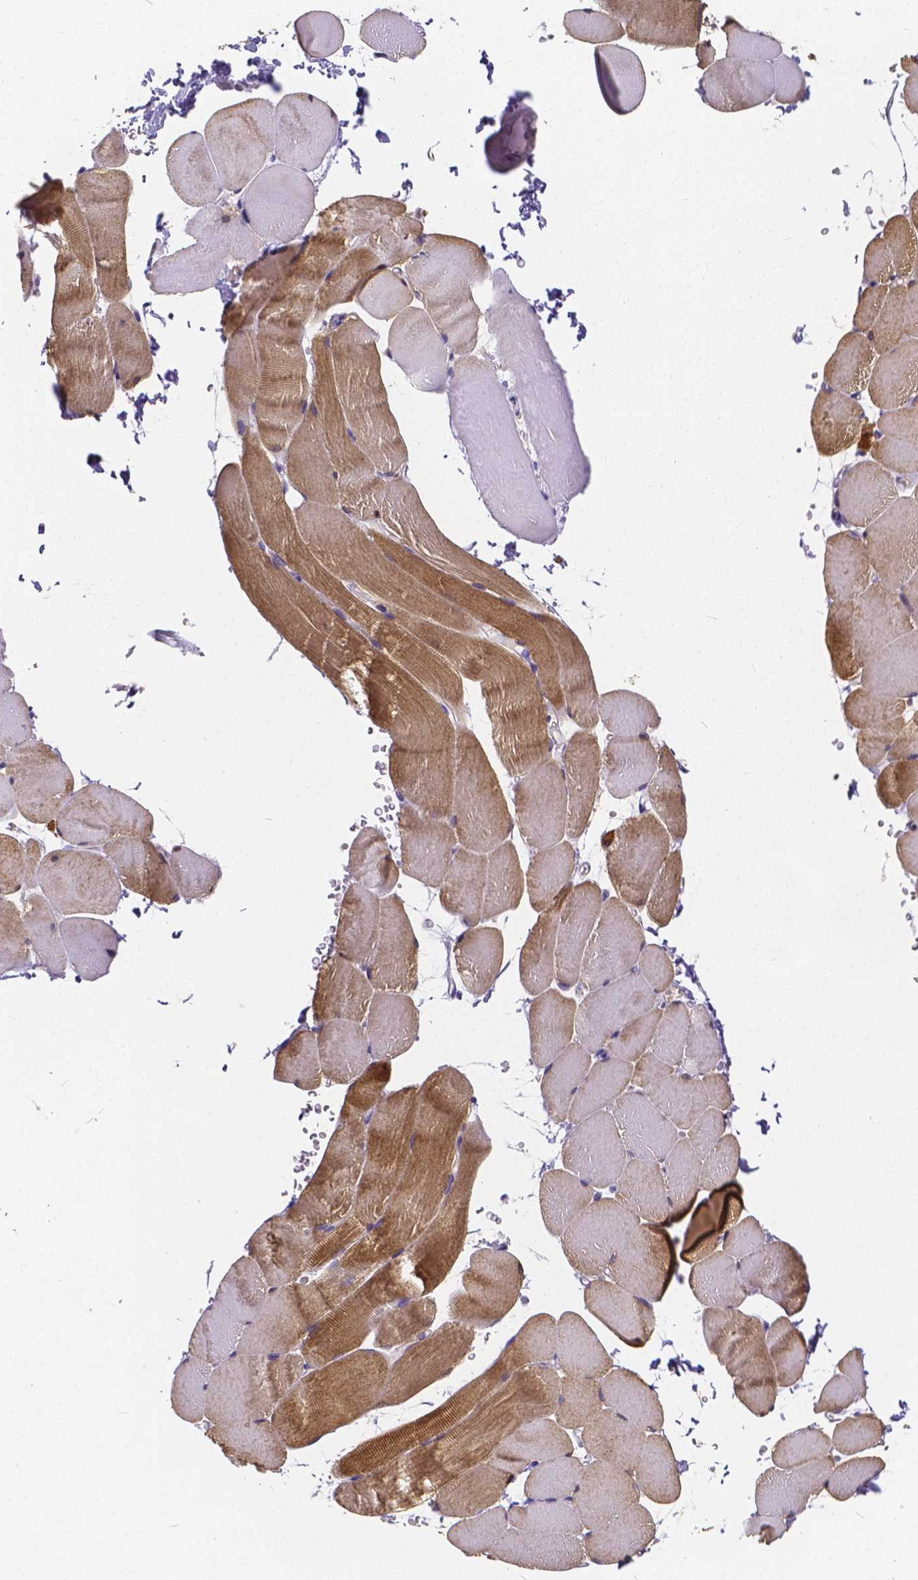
{"staining": {"intensity": "moderate", "quantity": ">75%", "location": "cytoplasmic/membranous"}, "tissue": "skeletal muscle", "cell_type": "Myocytes", "image_type": "normal", "snomed": [{"axis": "morphology", "description": "Normal tissue, NOS"}, {"axis": "topography", "description": "Skeletal muscle"}], "caption": "Myocytes exhibit moderate cytoplasmic/membranous staining in about >75% of cells in benign skeletal muscle.", "gene": "GLRB", "patient": {"sex": "female", "age": 37}}